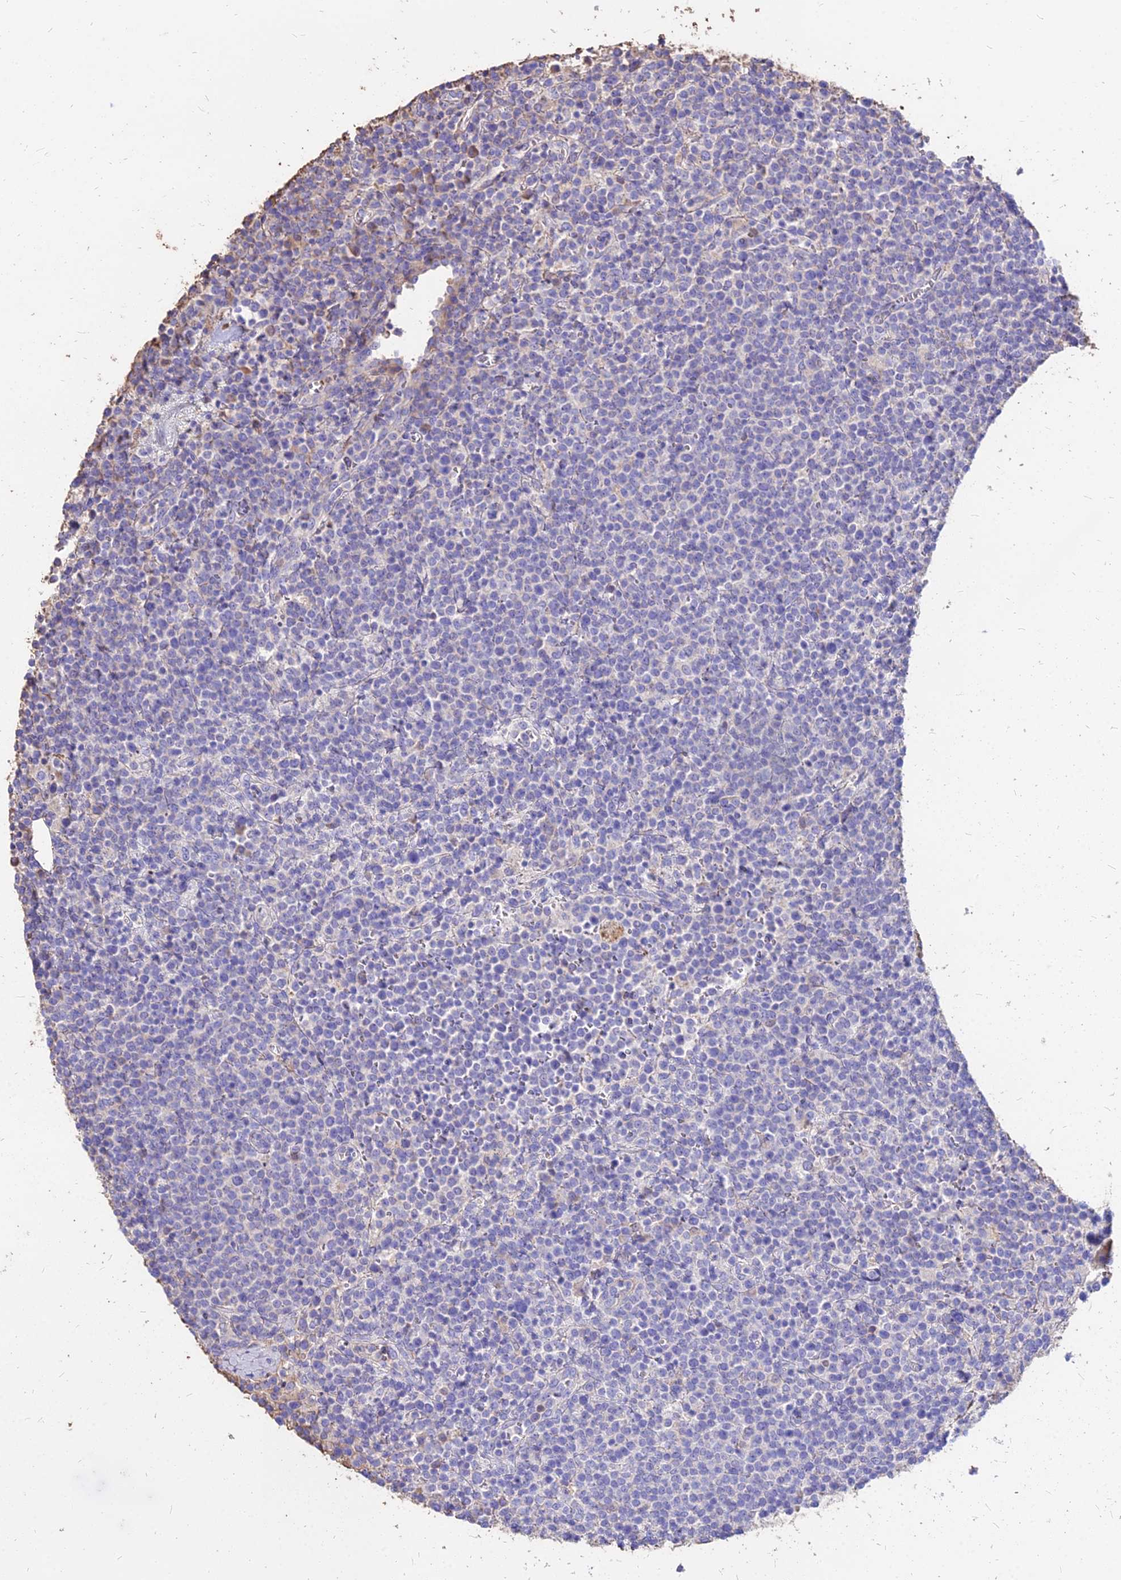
{"staining": {"intensity": "negative", "quantity": "none", "location": "none"}, "tissue": "lymphoma", "cell_type": "Tumor cells", "image_type": "cancer", "snomed": [{"axis": "morphology", "description": "Malignant lymphoma, non-Hodgkin's type, High grade"}, {"axis": "topography", "description": "Lymph node"}], "caption": "Malignant lymphoma, non-Hodgkin's type (high-grade) was stained to show a protein in brown. There is no significant staining in tumor cells. (Stains: DAB (3,3'-diaminobenzidine) immunohistochemistry (IHC) with hematoxylin counter stain, Microscopy: brightfield microscopy at high magnification).", "gene": "NME5", "patient": {"sex": "male", "age": 61}}